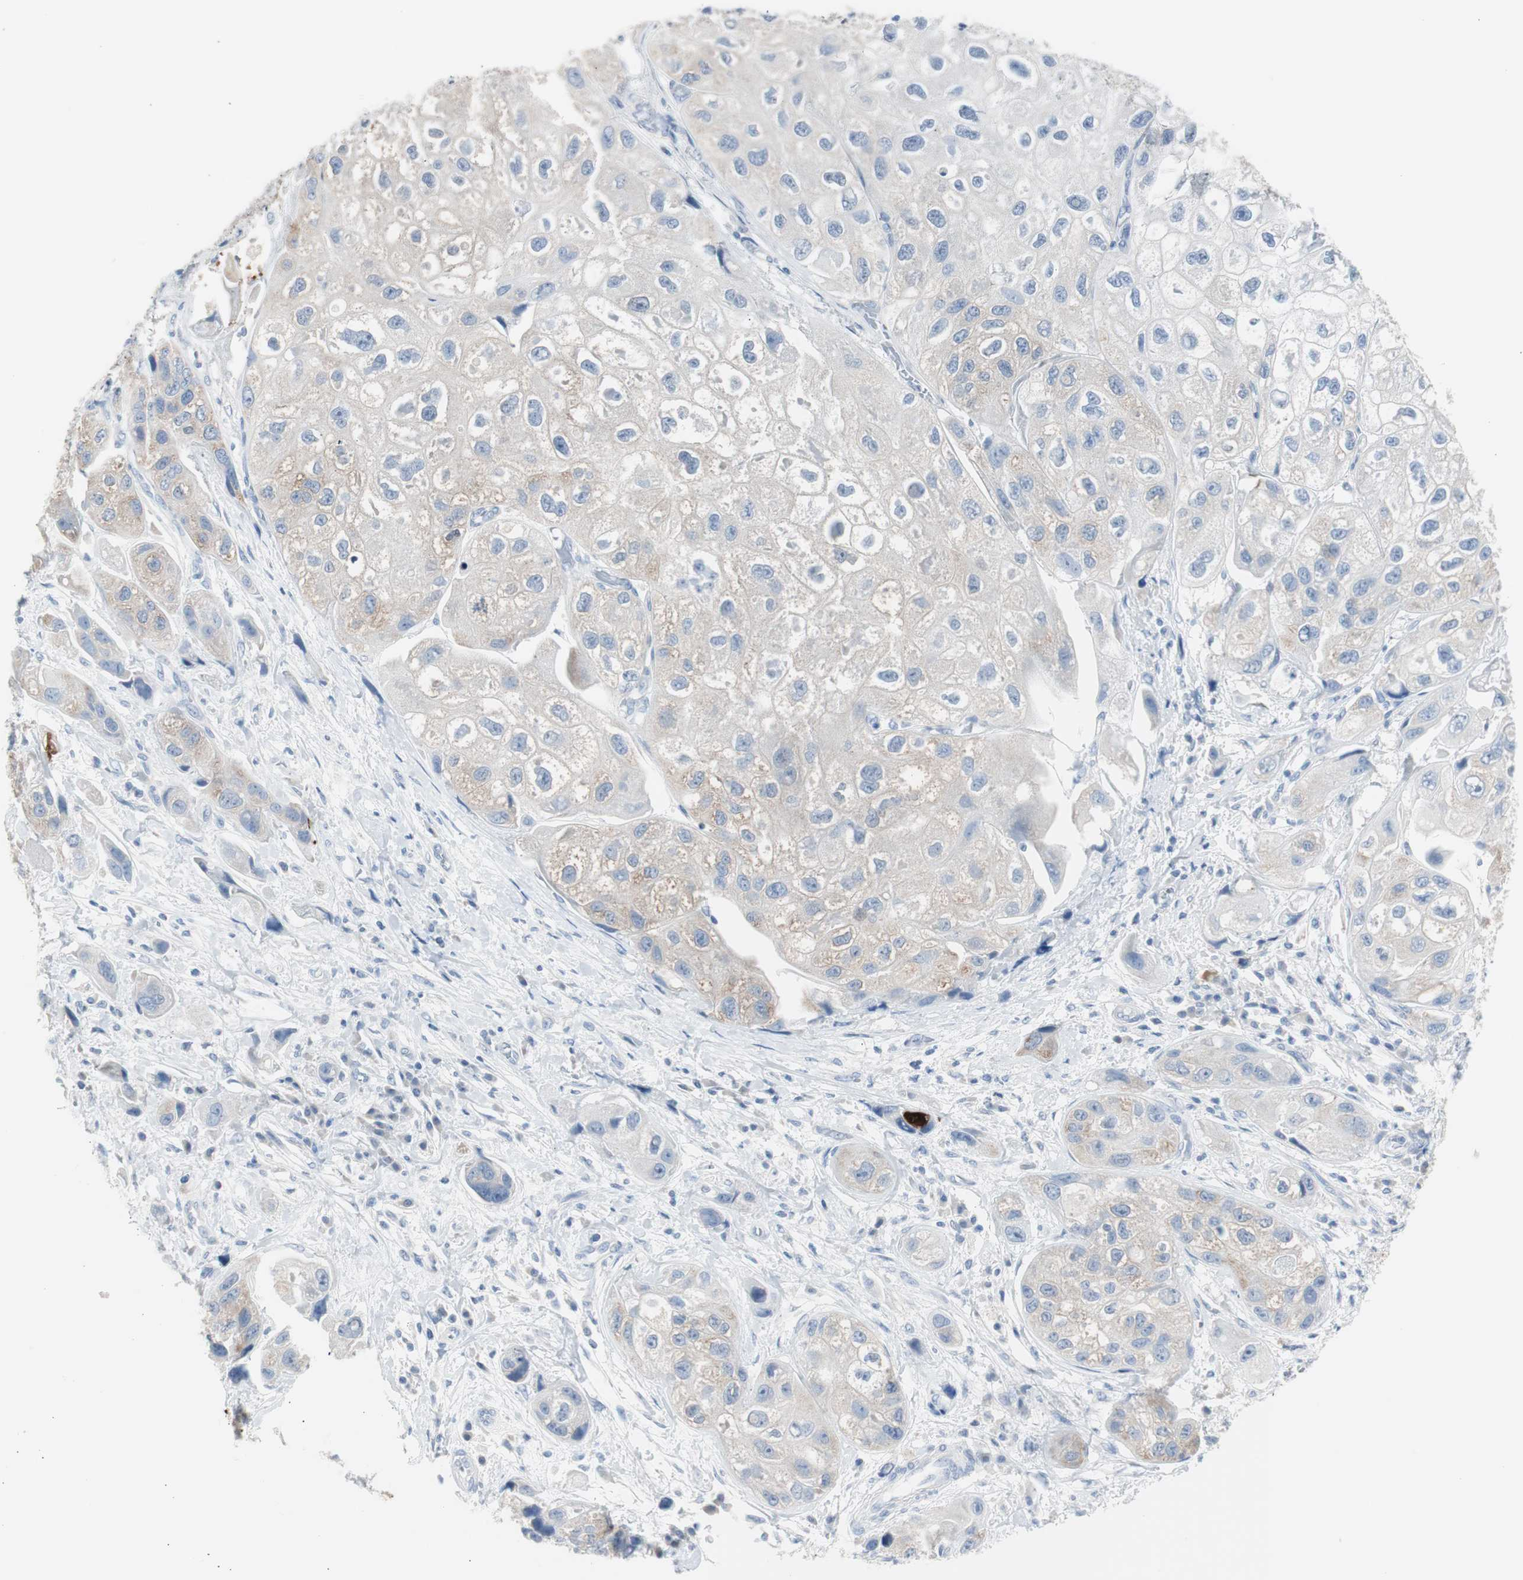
{"staining": {"intensity": "moderate", "quantity": "<25%", "location": "cytoplasmic/membranous"}, "tissue": "urothelial cancer", "cell_type": "Tumor cells", "image_type": "cancer", "snomed": [{"axis": "morphology", "description": "Urothelial carcinoma, High grade"}, {"axis": "topography", "description": "Urinary bladder"}], "caption": "Human urothelial cancer stained with a protein marker displays moderate staining in tumor cells.", "gene": "S100A7", "patient": {"sex": "female", "age": 64}}